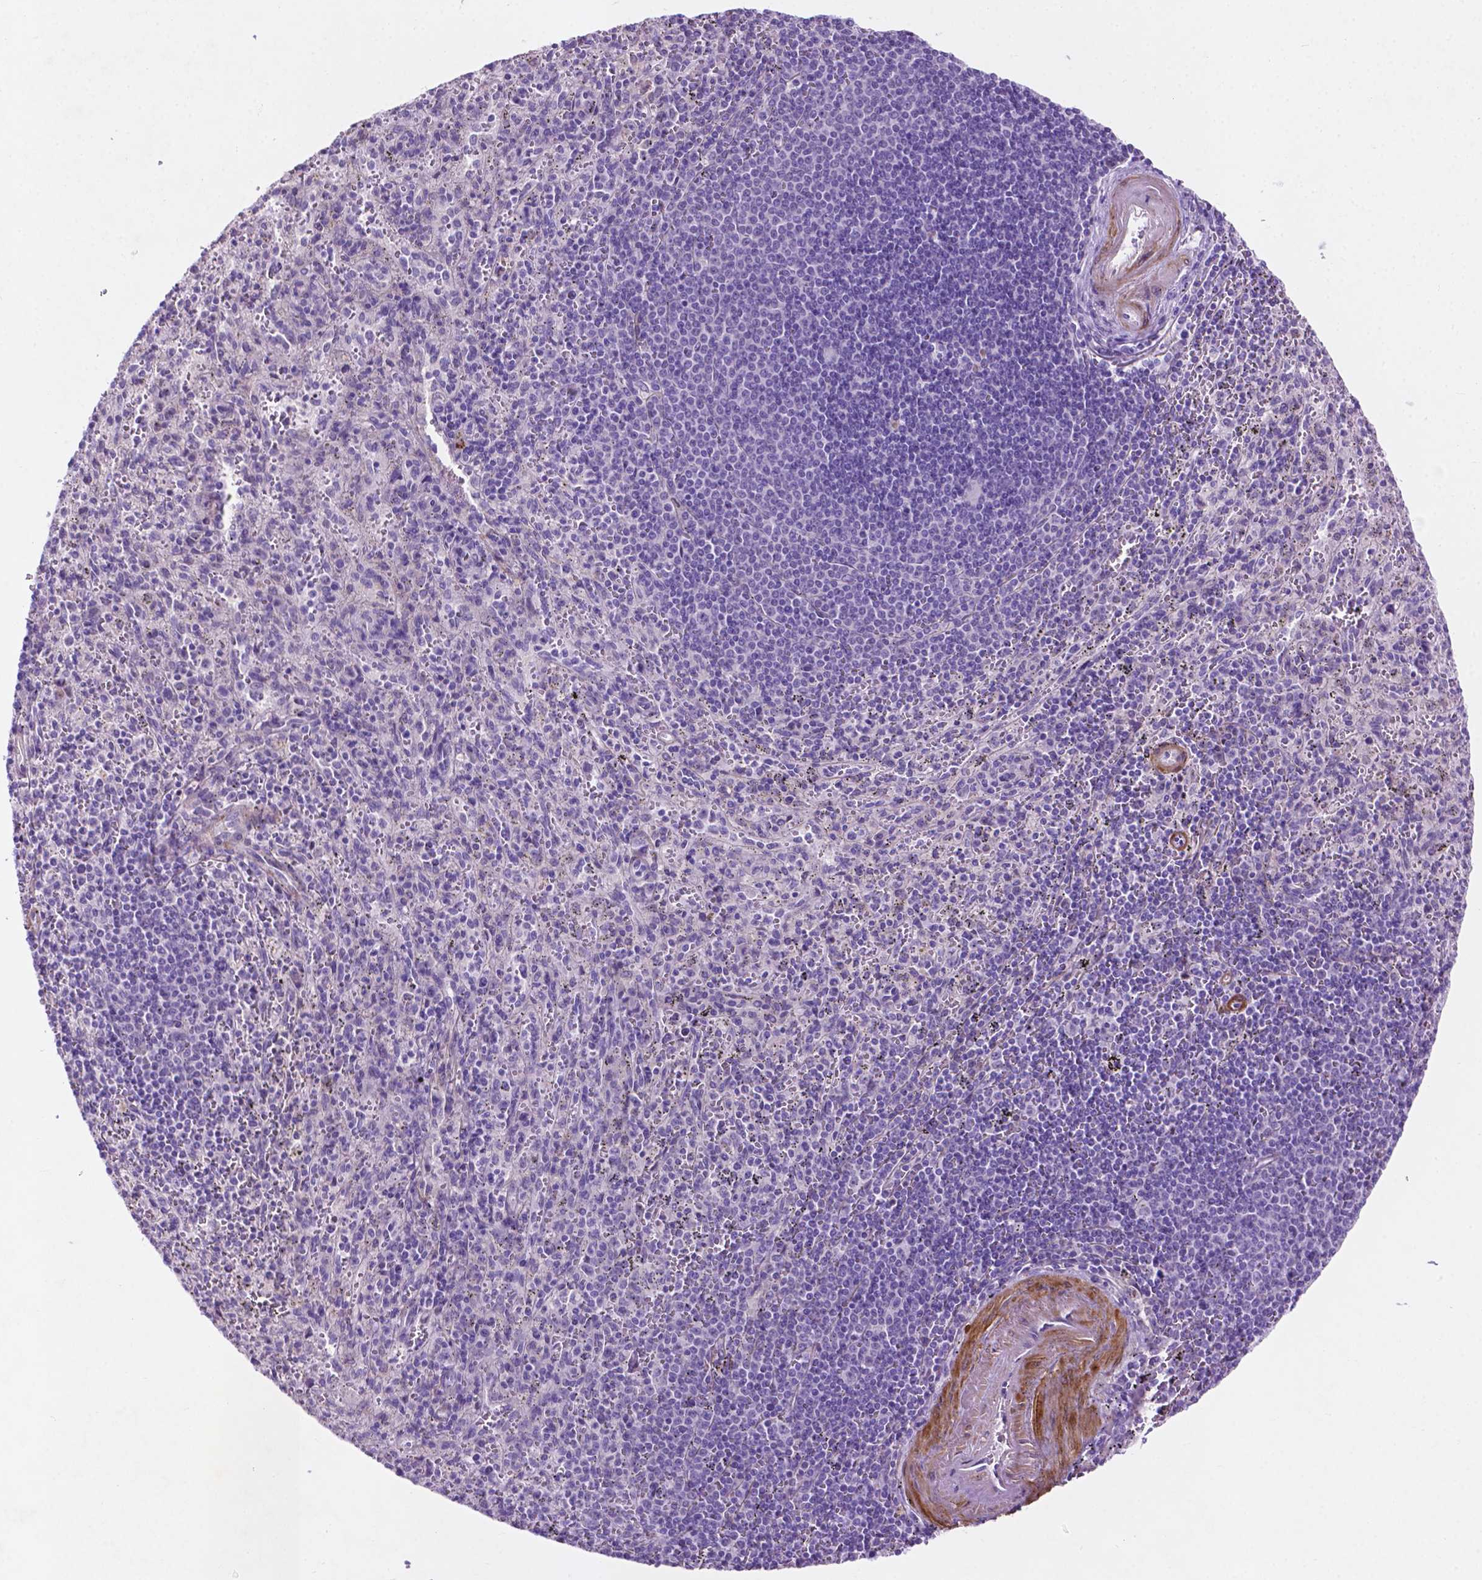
{"staining": {"intensity": "negative", "quantity": "none", "location": "none"}, "tissue": "spleen", "cell_type": "Cells in red pulp", "image_type": "normal", "snomed": [{"axis": "morphology", "description": "Normal tissue, NOS"}, {"axis": "topography", "description": "Spleen"}], "caption": "Immunohistochemistry (IHC) photomicrograph of unremarkable spleen stained for a protein (brown), which shows no positivity in cells in red pulp. The staining was performed using DAB (3,3'-diaminobenzidine) to visualize the protein expression in brown, while the nuclei were stained in blue with hematoxylin (Magnification: 20x).", "gene": "ASPG", "patient": {"sex": "male", "age": 57}}